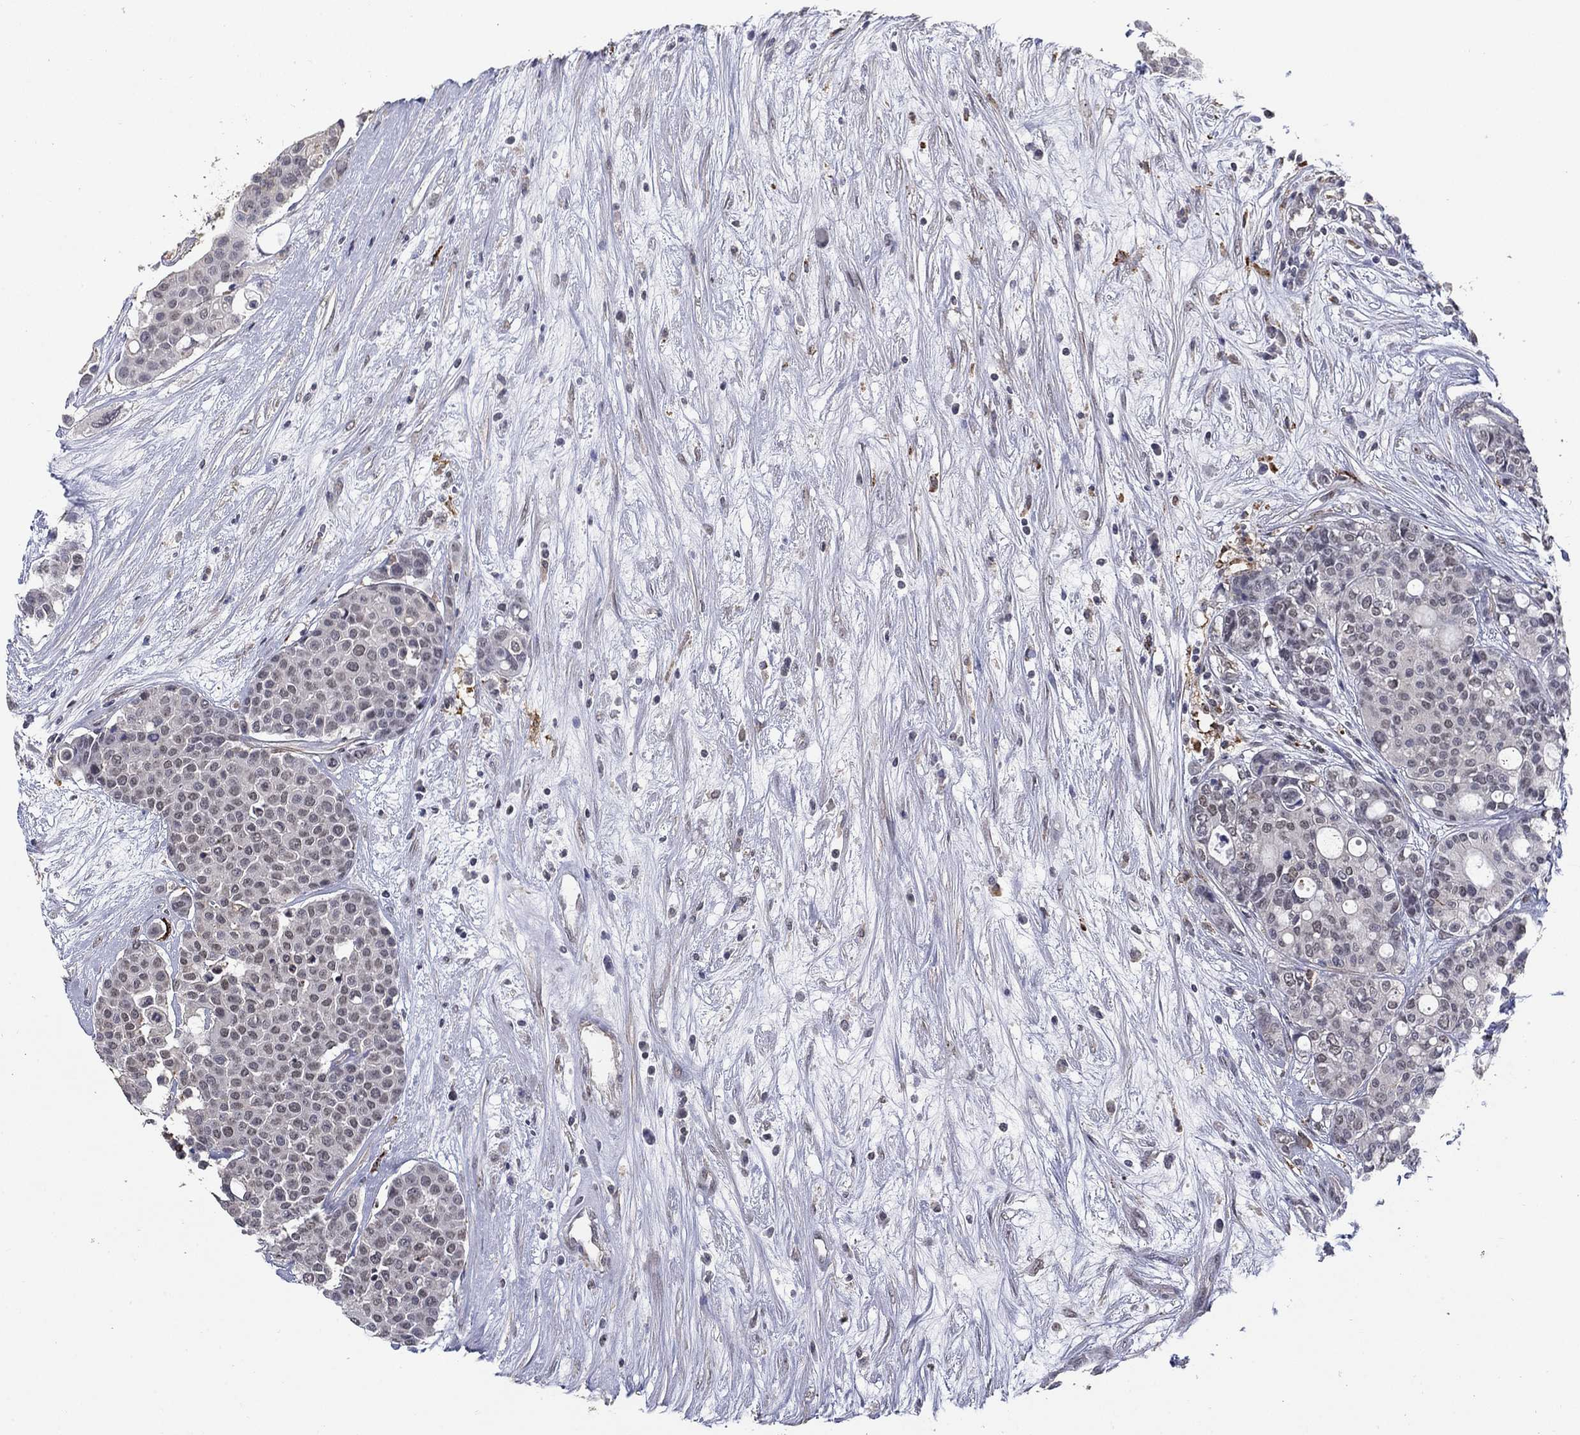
{"staining": {"intensity": "negative", "quantity": "none", "location": "none"}, "tissue": "carcinoid", "cell_type": "Tumor cells", "image_type": "cancer", "snomed": [{"axis": "morphology", "description": "Carcinoid, malignant, NOS"}, {"axis": "topography", "description": "Colon"}], "caption": "Immunohistochemistry (IHC) histopathology image of neoplastic tissue: human malignant carcinoid stained with DAB (3,3'-diaminobenzidine) reveals no significant protein positivity in tumor cells.", "gene": "GRIA3", "patient": {"sex": "male", "age": 81}}